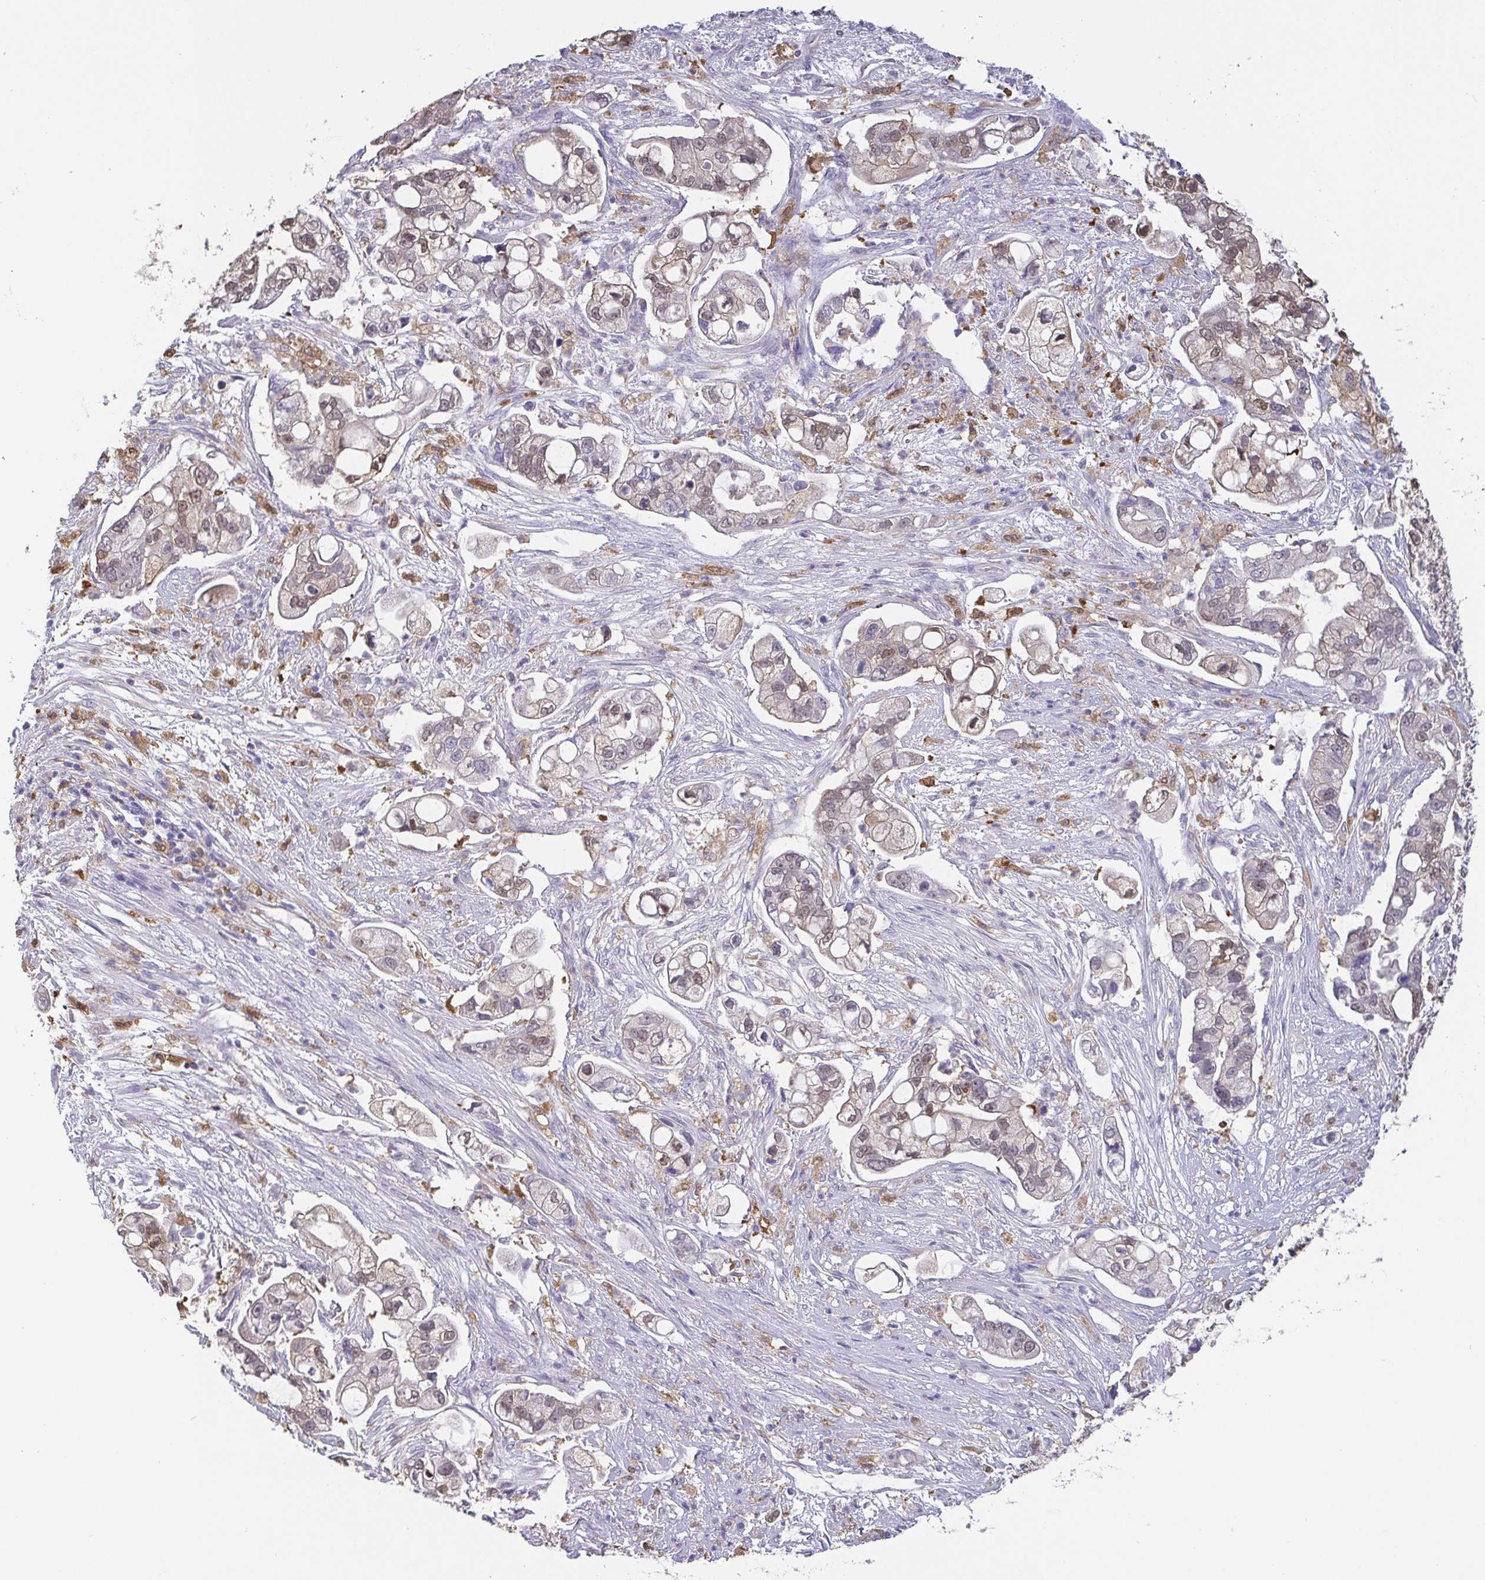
{"staining": {"intensity": "weak", "quantity": "<25%", "location": "nuclear"}, "tissue": "pancreatic cancer", "cell_type": "Tumor cells", "image_type": "cancer", "snomed": [{"axis": "morphology", "description": "Adenocarcinoma, NOS"}, {"axis": "topography", "description": "Pancreas"}], "caption": "This is an immunohistochemistry micrograph of pancreatic cancer. There is no expression in tumor cells.", "gene": "IDH1", "patient": {"sex": "female", "age": 69}}